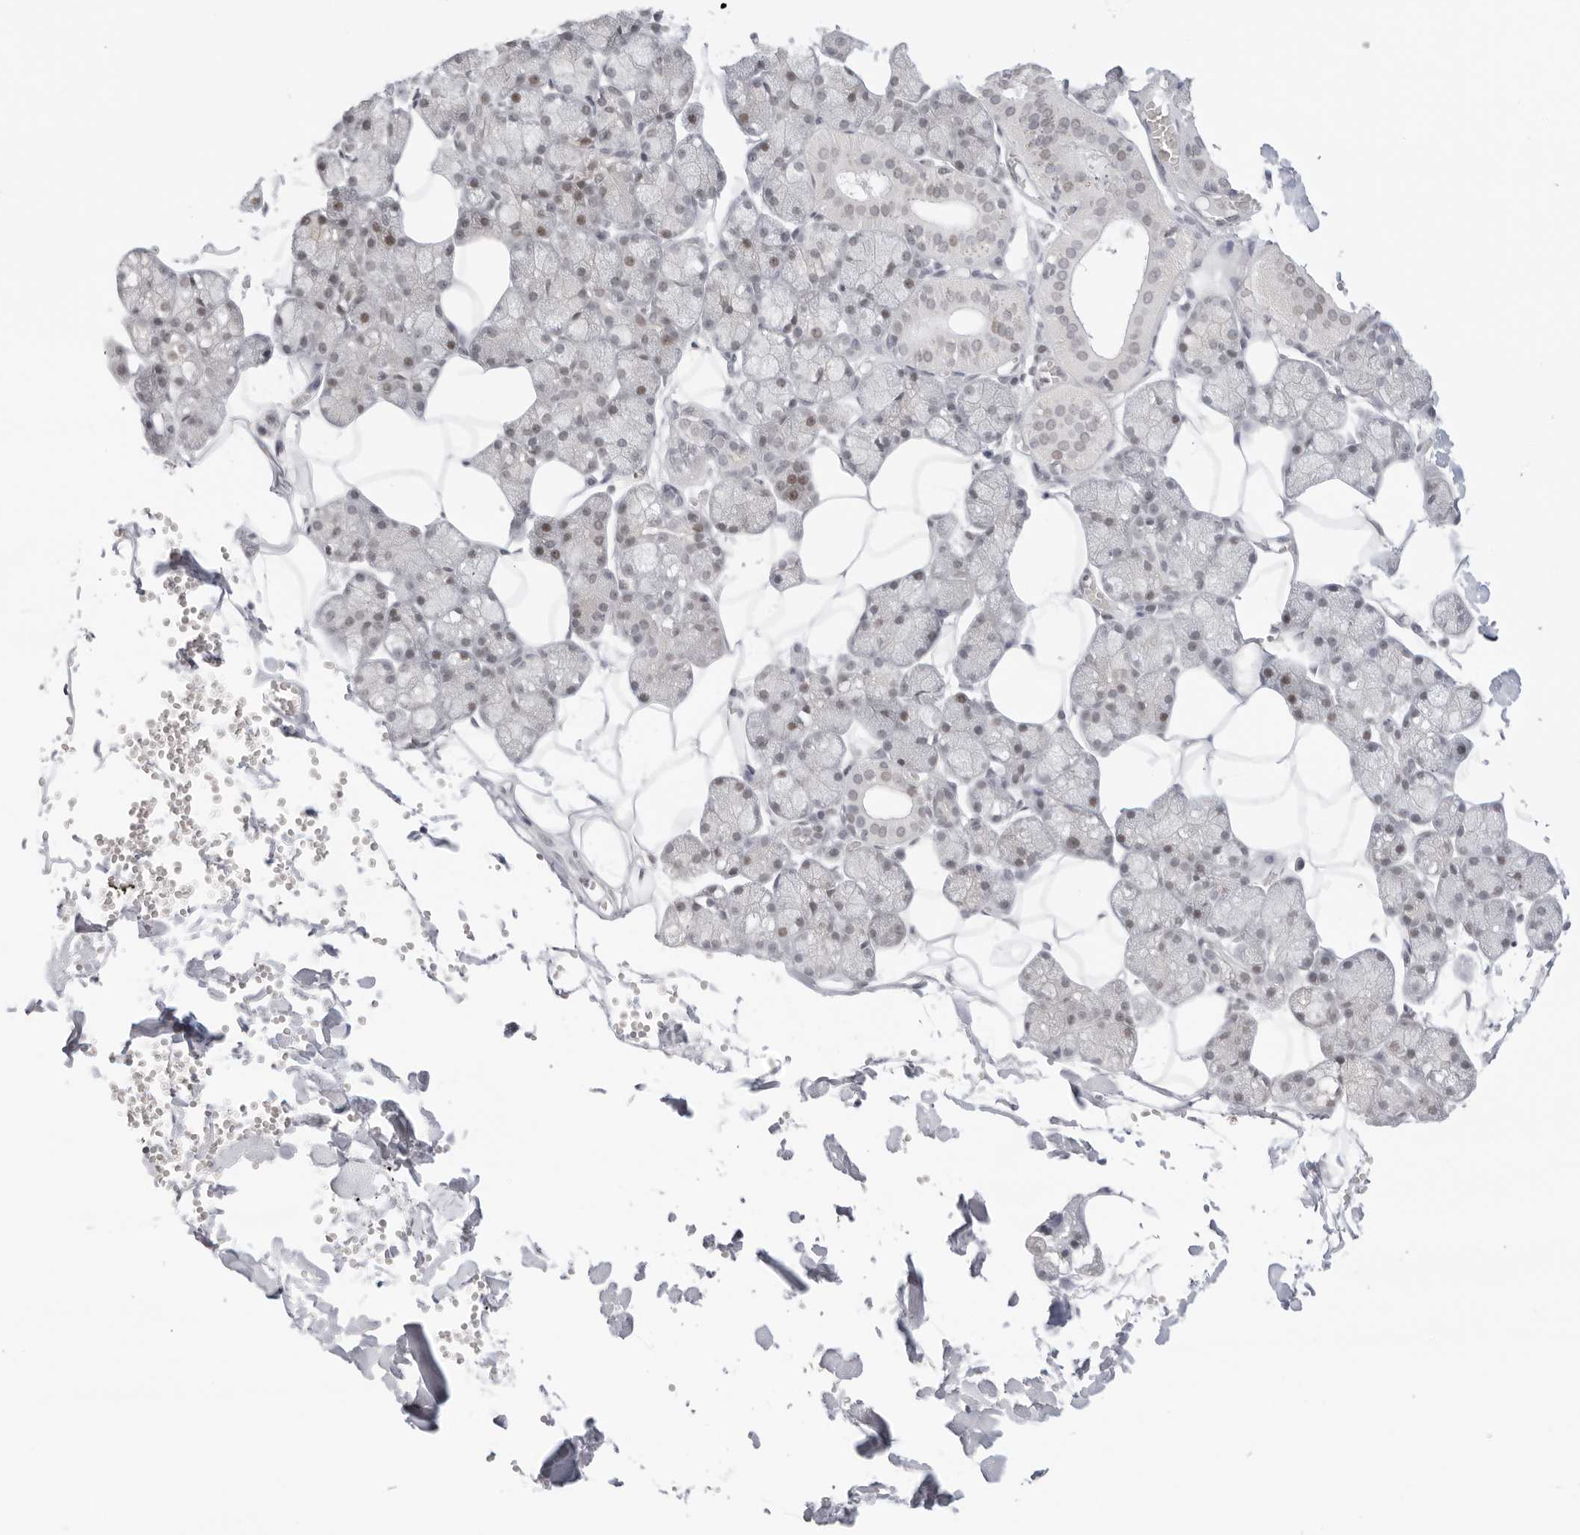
{"staining": {"intensity": "negative", "quantity": "none", "location": "none"}, "tissue": "salivary gland", "cell_type": "Glandular cells", "image_type": "normal", "snomed": [{"axis": "morphology", "description": "Normal tissue, NOS"}, {"axis": "topography", "description": "Salivary gland"}], "caption": "DAB immunohistochemical staining of benign salivary gland demonstrates no significant staining in glandular cells. (DAB (3,3'-diaminobenzidine) IHC visualized using brightfield microscopy, high magnification).", "gene": "TCIM", "patient": {"sex": "male", "age": 62}}